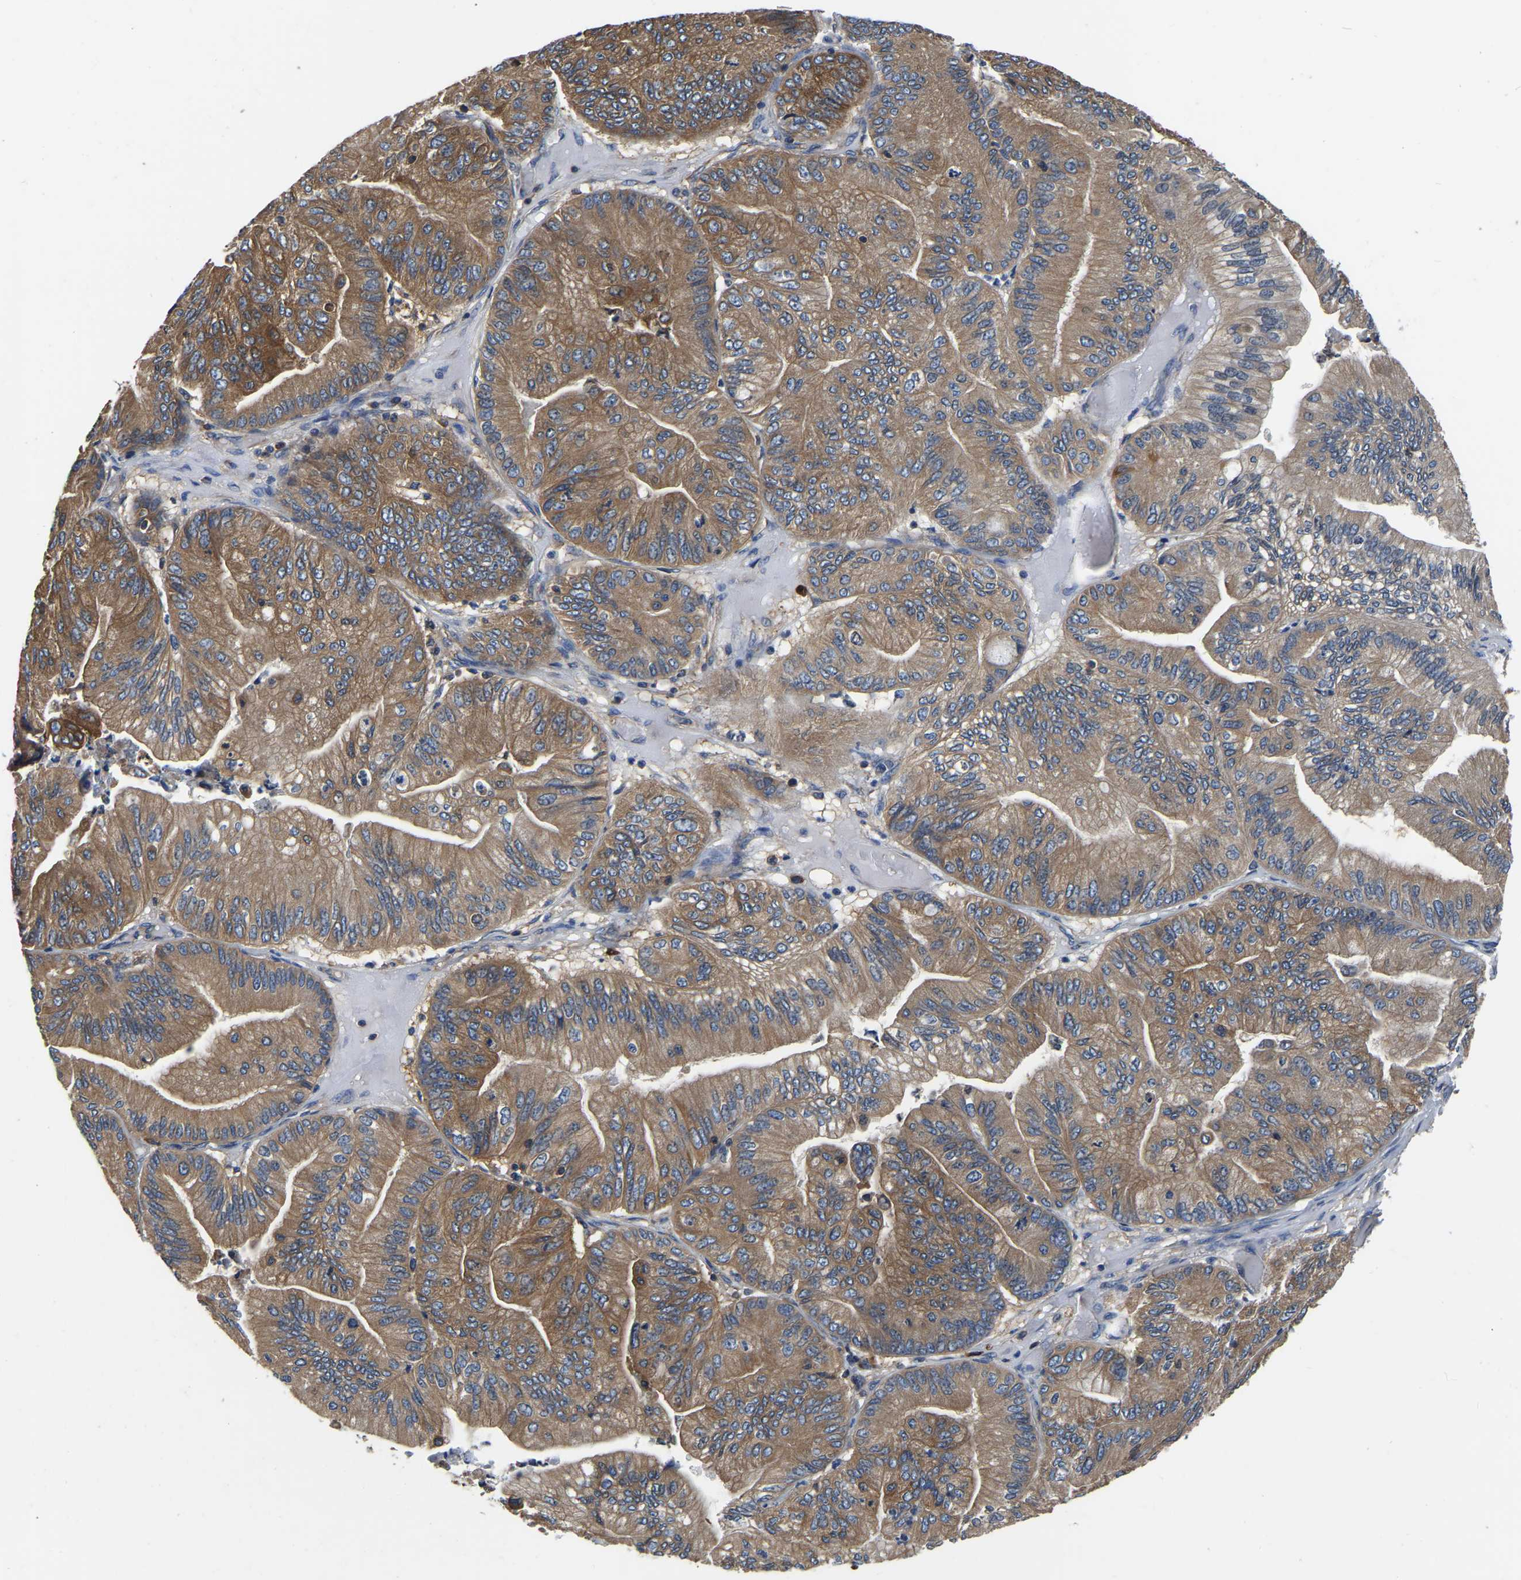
{"staining": {"intensity": "moderate", "quantity": ">75%", "location": "cytoplasmic/membranous"}, "tissue": "ovarian cancer", "cell_type": "Tumor cells", "image_type": "cancer", "snomed": [{"axis": "morphology", "description": "Cystadenocarcinoma, mucinous, NOS"}, {"axis": "topography", "description": "Ovary"}], "caption": "Immunohistochemical staining of human ovarian mucinous cystadenocarcinoma shows medium levels of moderate cytoplasmic/membranous protein positivity in approximately >75% of tumor cells.", "gene": "GARS1", "patient": {"sex": "female", "age": 61}}